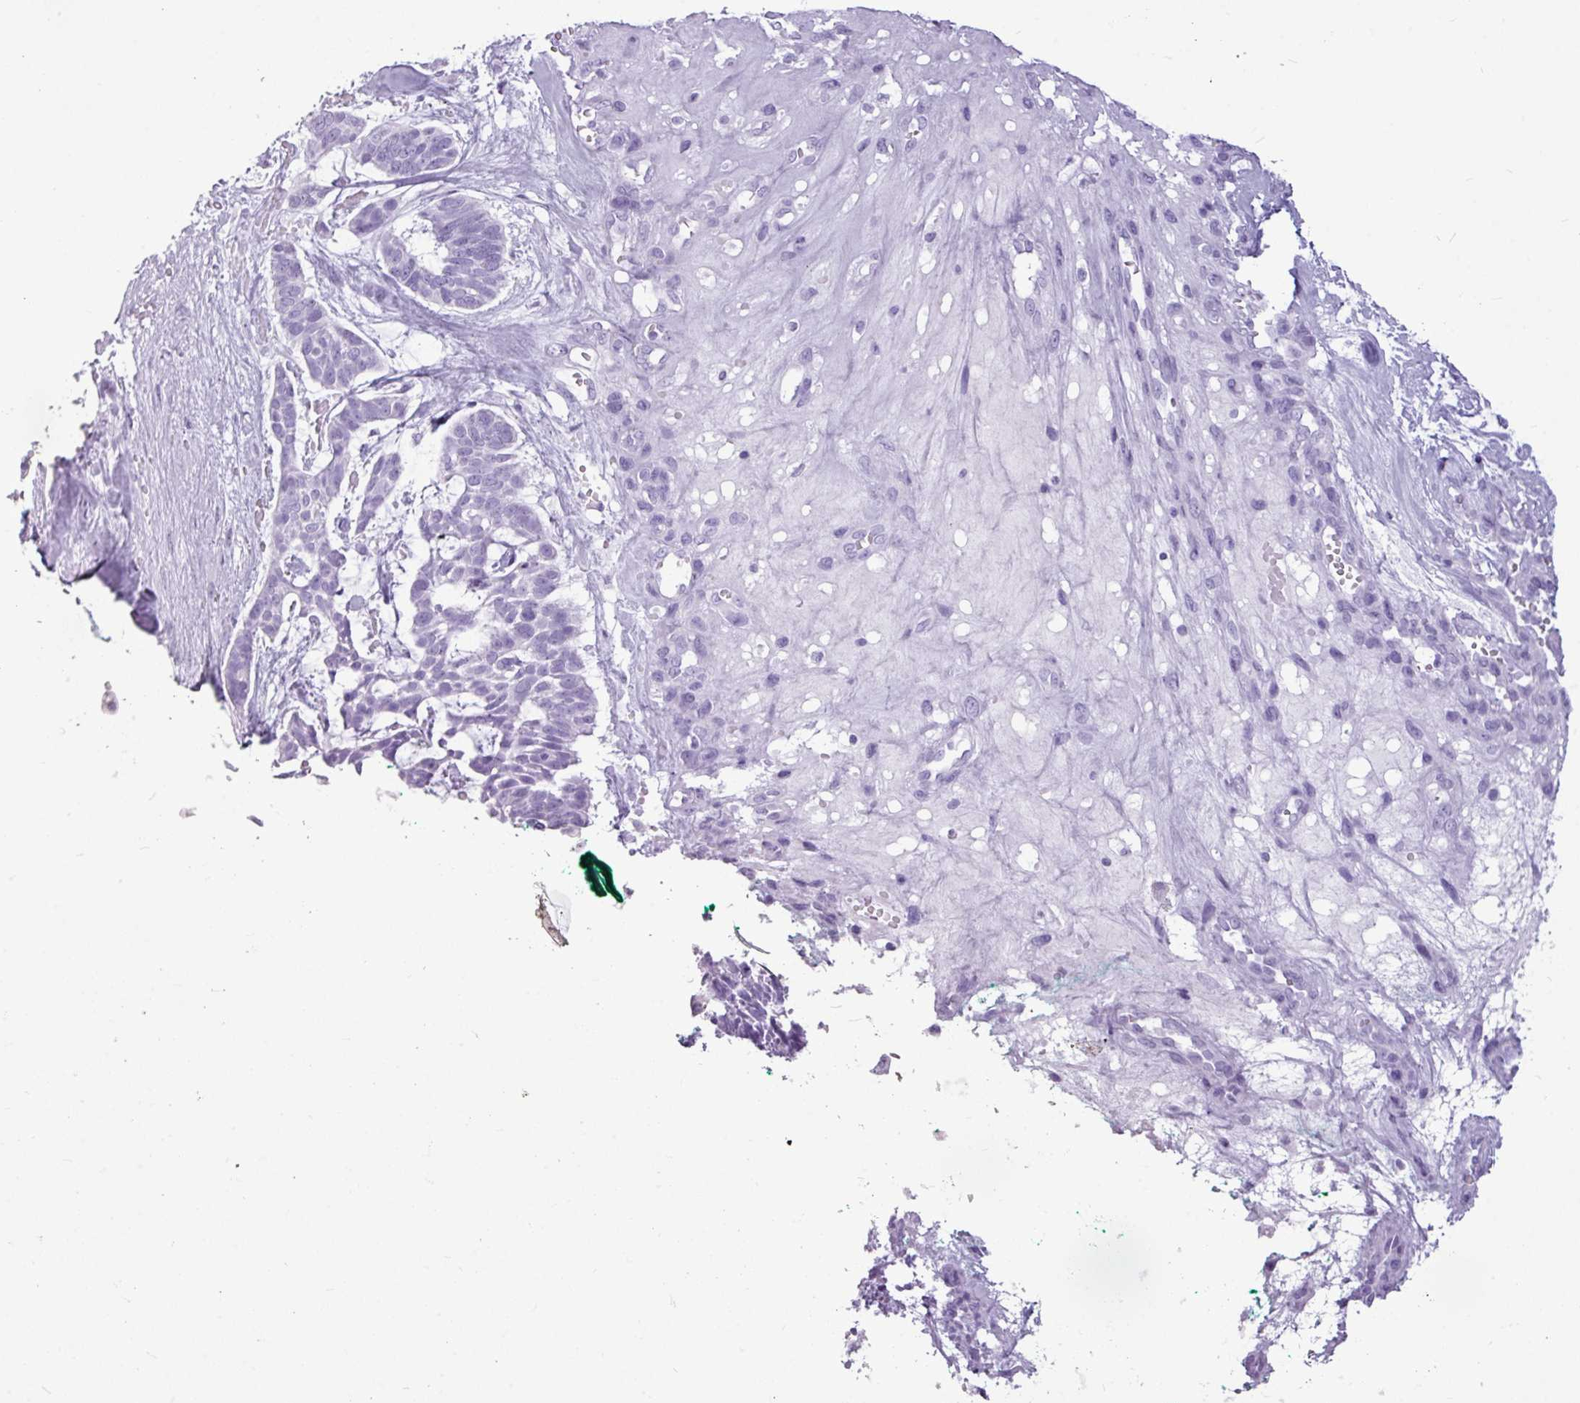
{"staining": {"intensity": "negative", "quantity": "none", "location": "none"}, "tissue": "skin cancer", "cell_type": "Tumor cells", "image_type": "cancer", "snomed": [{"axis": "morphology", "description": "Basal cell carcinoma"}, {"axis": "topography", "description": "Skin"}], "caption": "Tumor cells are negative for brown protein staining in skin cancer.", "gene": "AMY1B", "patient": {"sex": "male", "age": 88}}